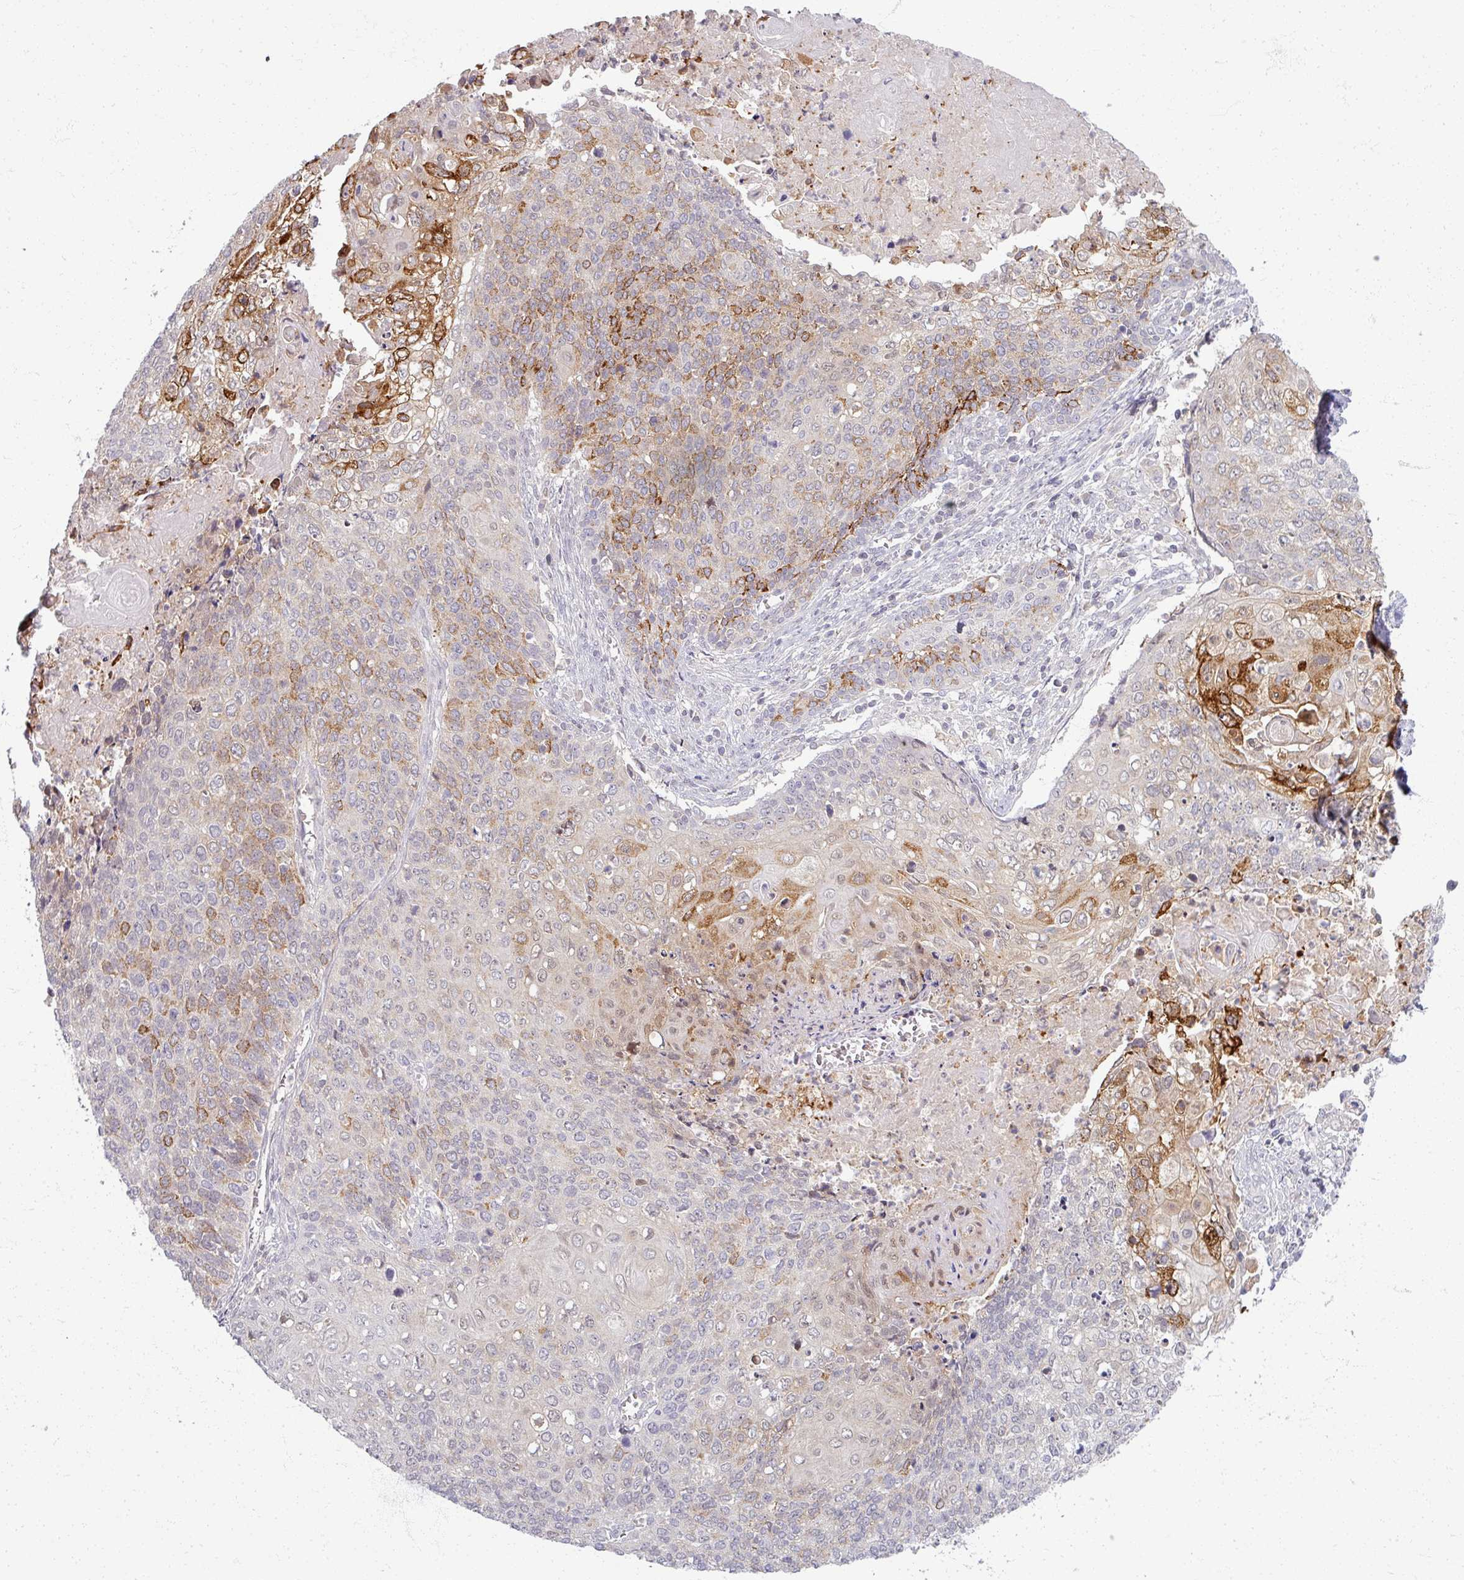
{"staining": {"intensity": "moderate", "quantity": "<25%", "location": "cytoplasmic/membranous"}, "tissue": "cervical cancer", "cell_type": "Tumor cells", "image_type": "cancer", "snomed": [{"axis": "morphology", "description": "Squamous cell carcinoma, NOS"}, {"axis": "topography", "description": "Cervix"}], "caption": "Approximately <25% of tumor cells in cervical cancer reveal moderate cytoplasmic/membranous protein positivity as visualized by brown immunohistochemical staining.", "gene": "TTLL7", "patient": {"sex": "female", "age": 39}}